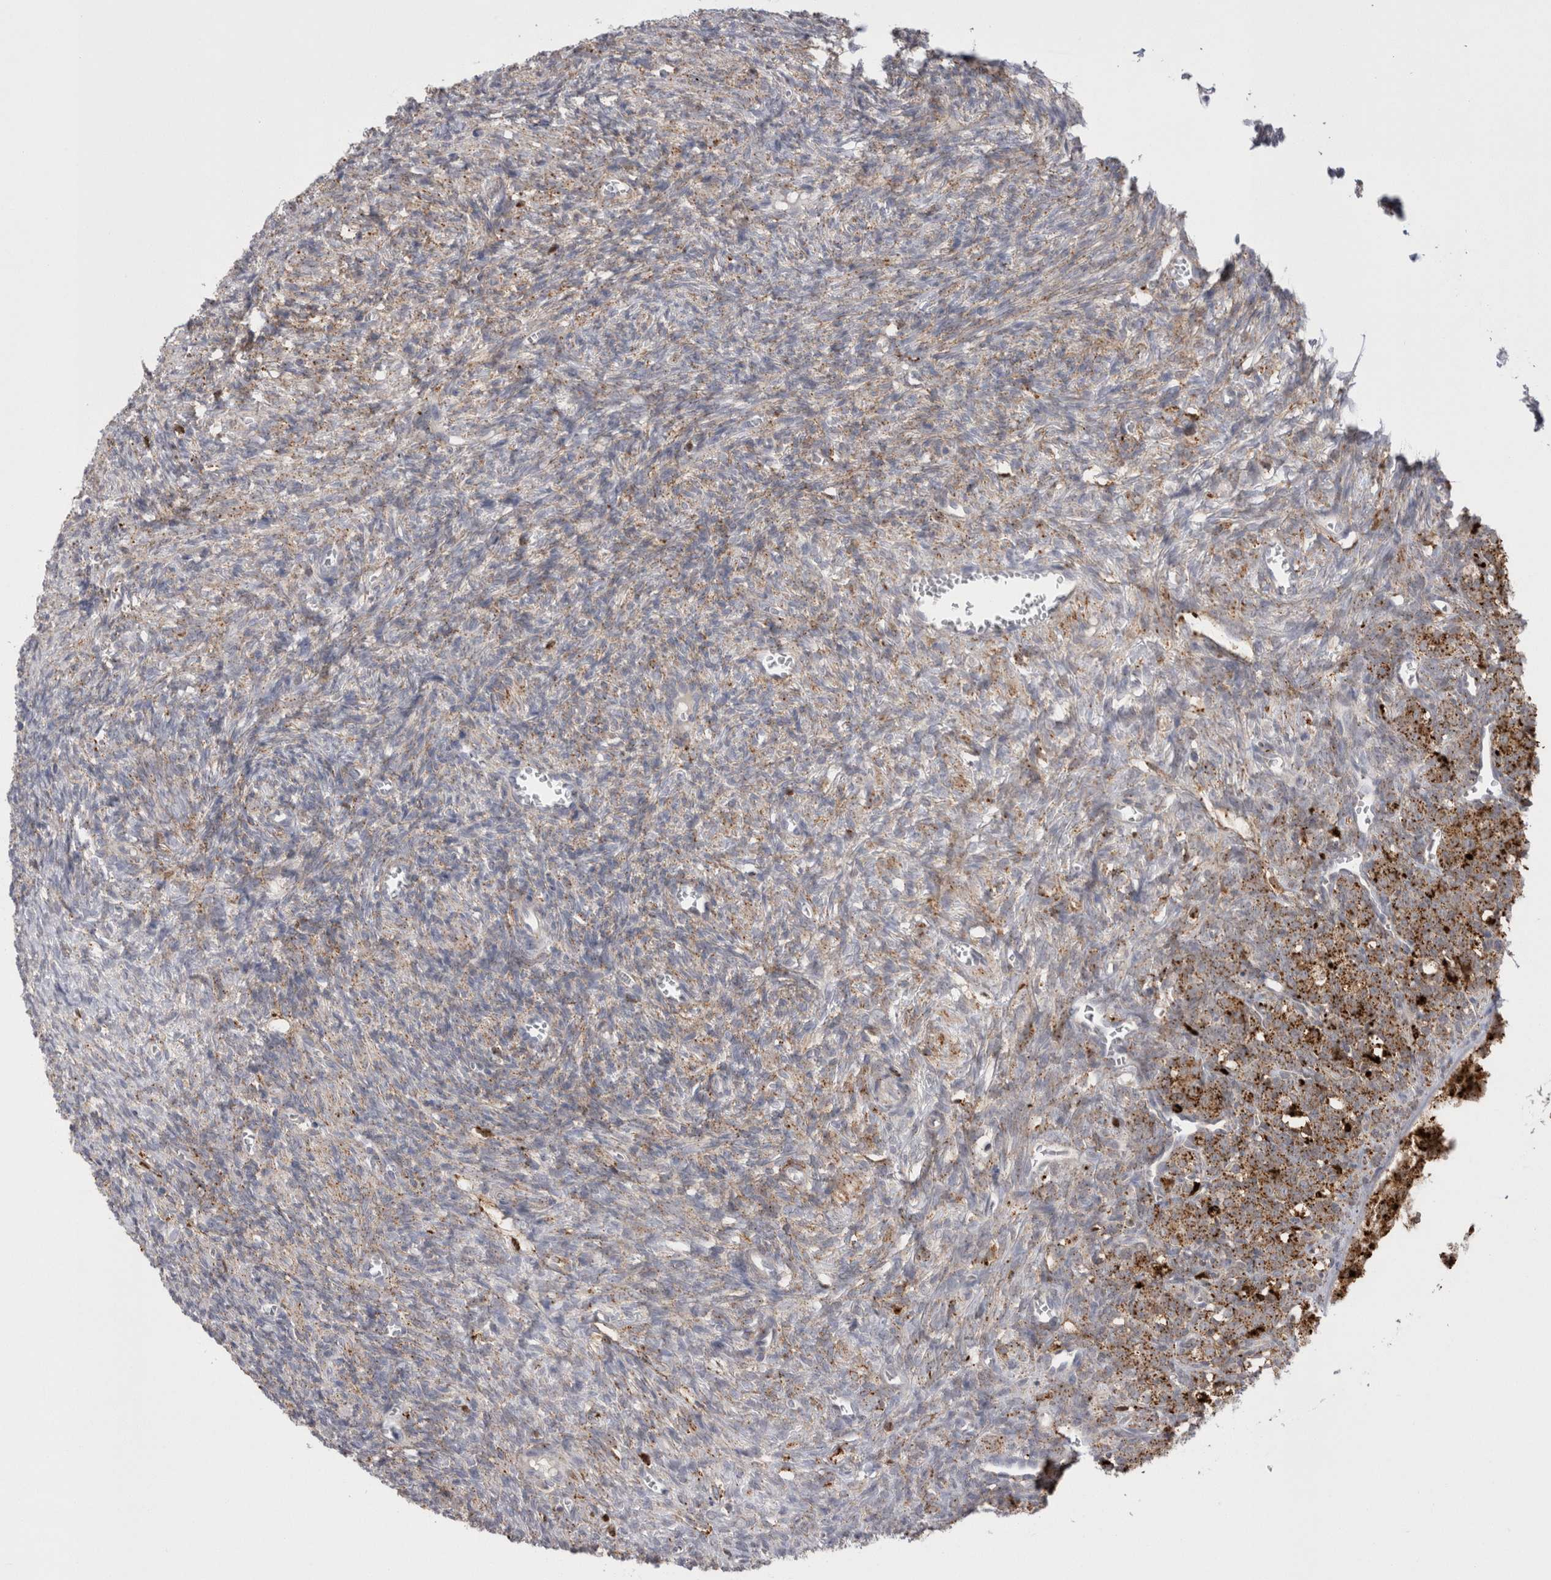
{"staining": {"intensity": "strong", "quantity": "<25%", "location": "cytoplasmic/membranous"}, "tissue": "ovary", "cell_type": "Ovarian stroma cells", "image_type": "normal", "snomed": [{"axis": "morphology", "description": "Normal tissue, NOS"}, {"axis": "topography", "description": "Ovary"}], "caption": "Strong cytoplasmic/membranous protein positivity is seen in approximately <25% of ovarian stroma cells in ovary.", "gene": "EPDR1", "patient": {"sex": "female", "age": 27}}